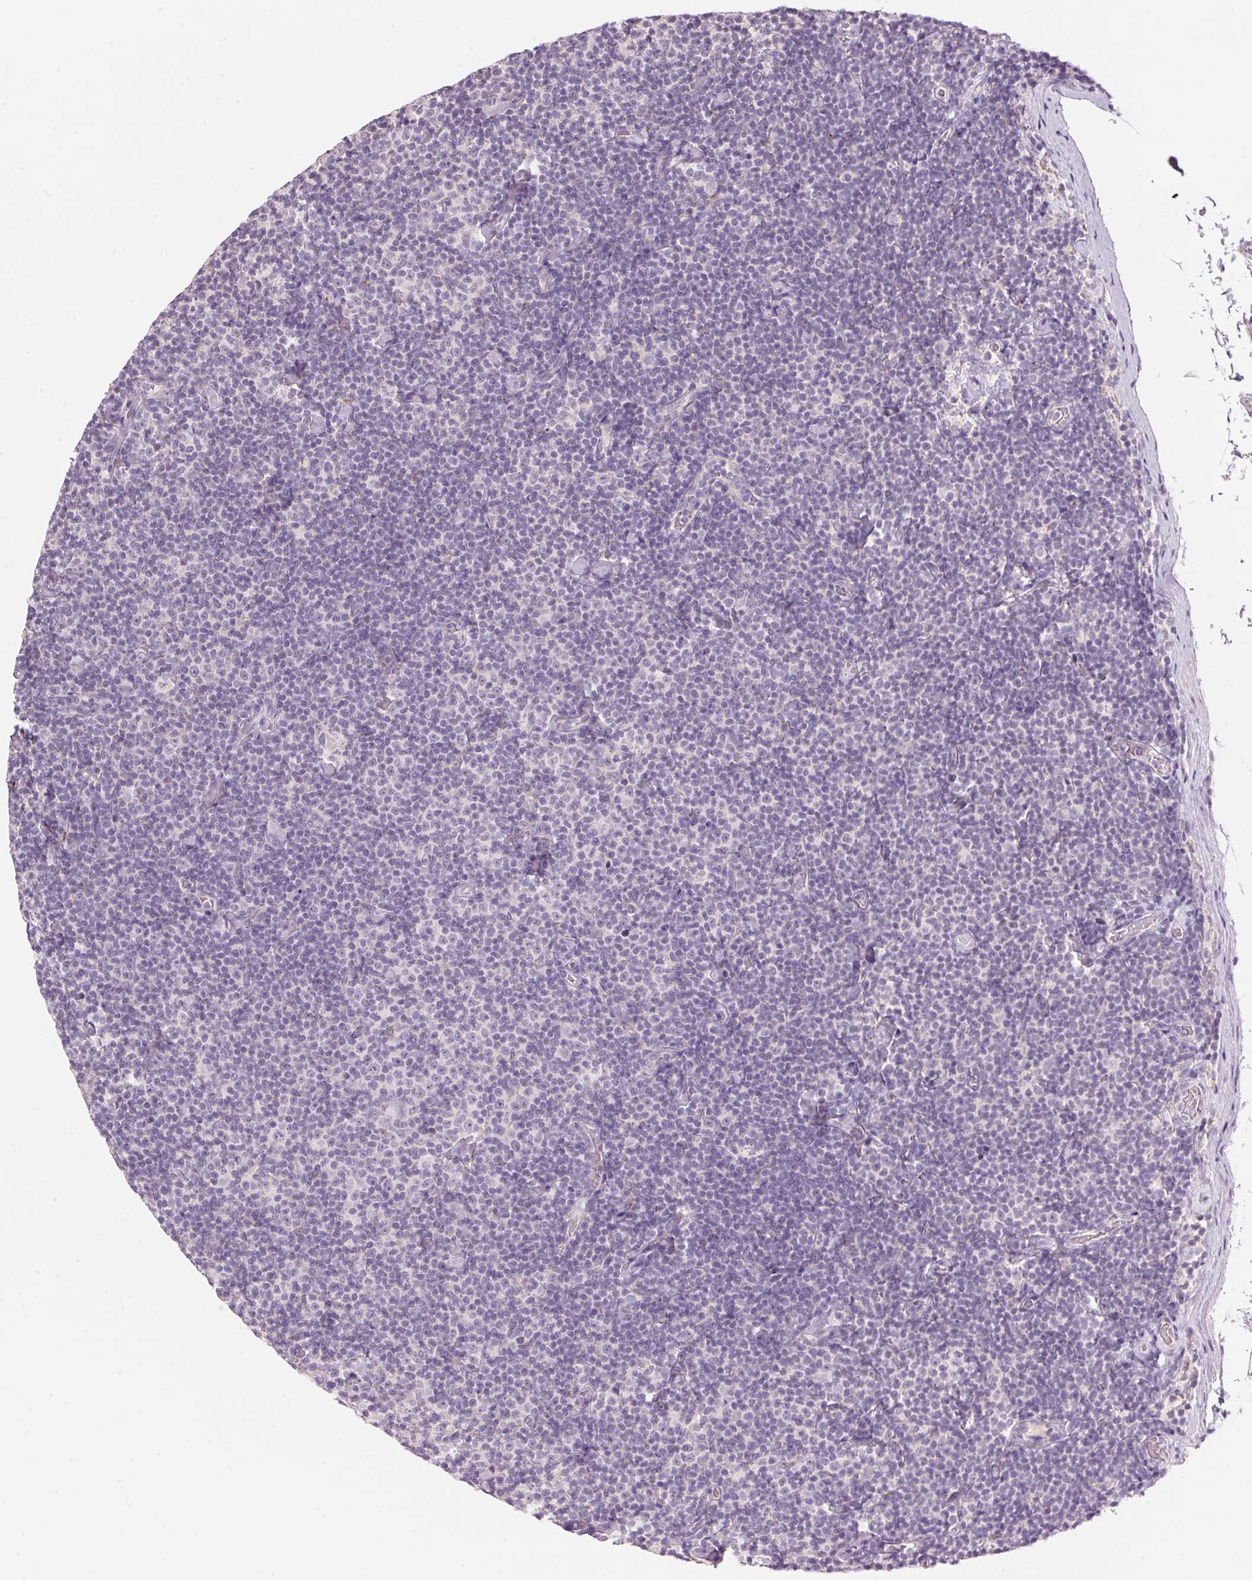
{"staining": {"intensity": "negative", "quantity": "none", "location": "none"}, "tissue": "lymphoma", "cell_type": "Tumor cells", "image_type": "cancer", "snomed": [{"axis": "morphology", "description": "Malignant lymphoma, non-Hodgkin's type, Low grade"}, {"axis": "topography", "description": "Lymph node"}], "caption": "The histopathology image shows no significant staining in tumor cells of low-grade malignant lymphoma, non-Hodgkin's type.", "gene": "CYP11B1", "patient": {"sex": "male", "age": 81}}